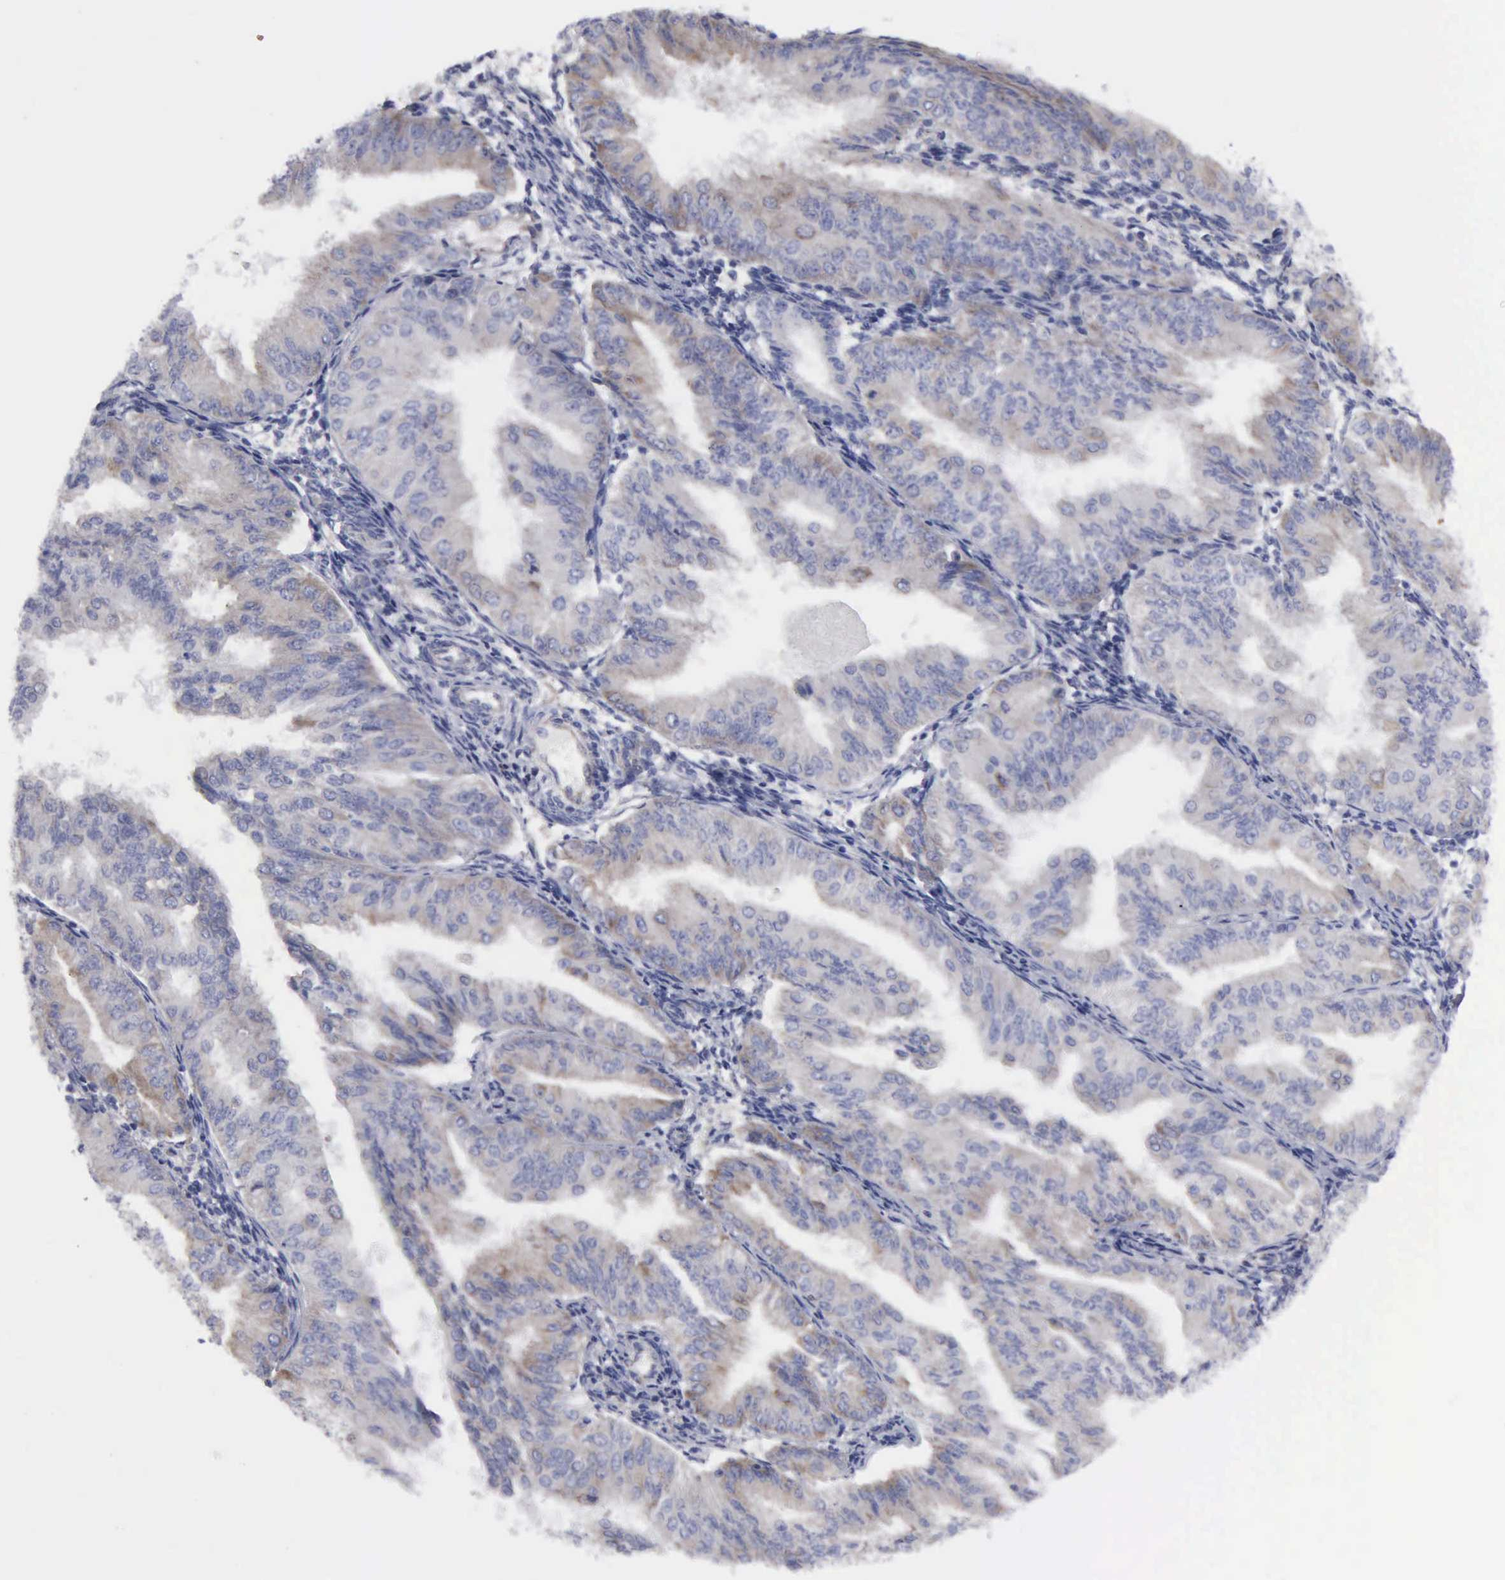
{"staining": {"intensity": "moderate", "quantity": "<25%", "location": "cytoplasmic/membranous"}, "tissue": "endometrial cancer", "cell_type": "Tumor cells", "image_type": "cancer", "snomed": [{"axis": "morphology", "description": "Adenocarcinoma, NOS"}, {"axis": "topography", "description": "Endometrium"}], "caption": "Endometrial adenocarcinoma stained for a protein (brown) displays moderate cytoplasmic/membranous positive expression in approximately <25% of tumor cells.", "gene": "TXLNG", "patient": {"sex": "female", "age": 53}}